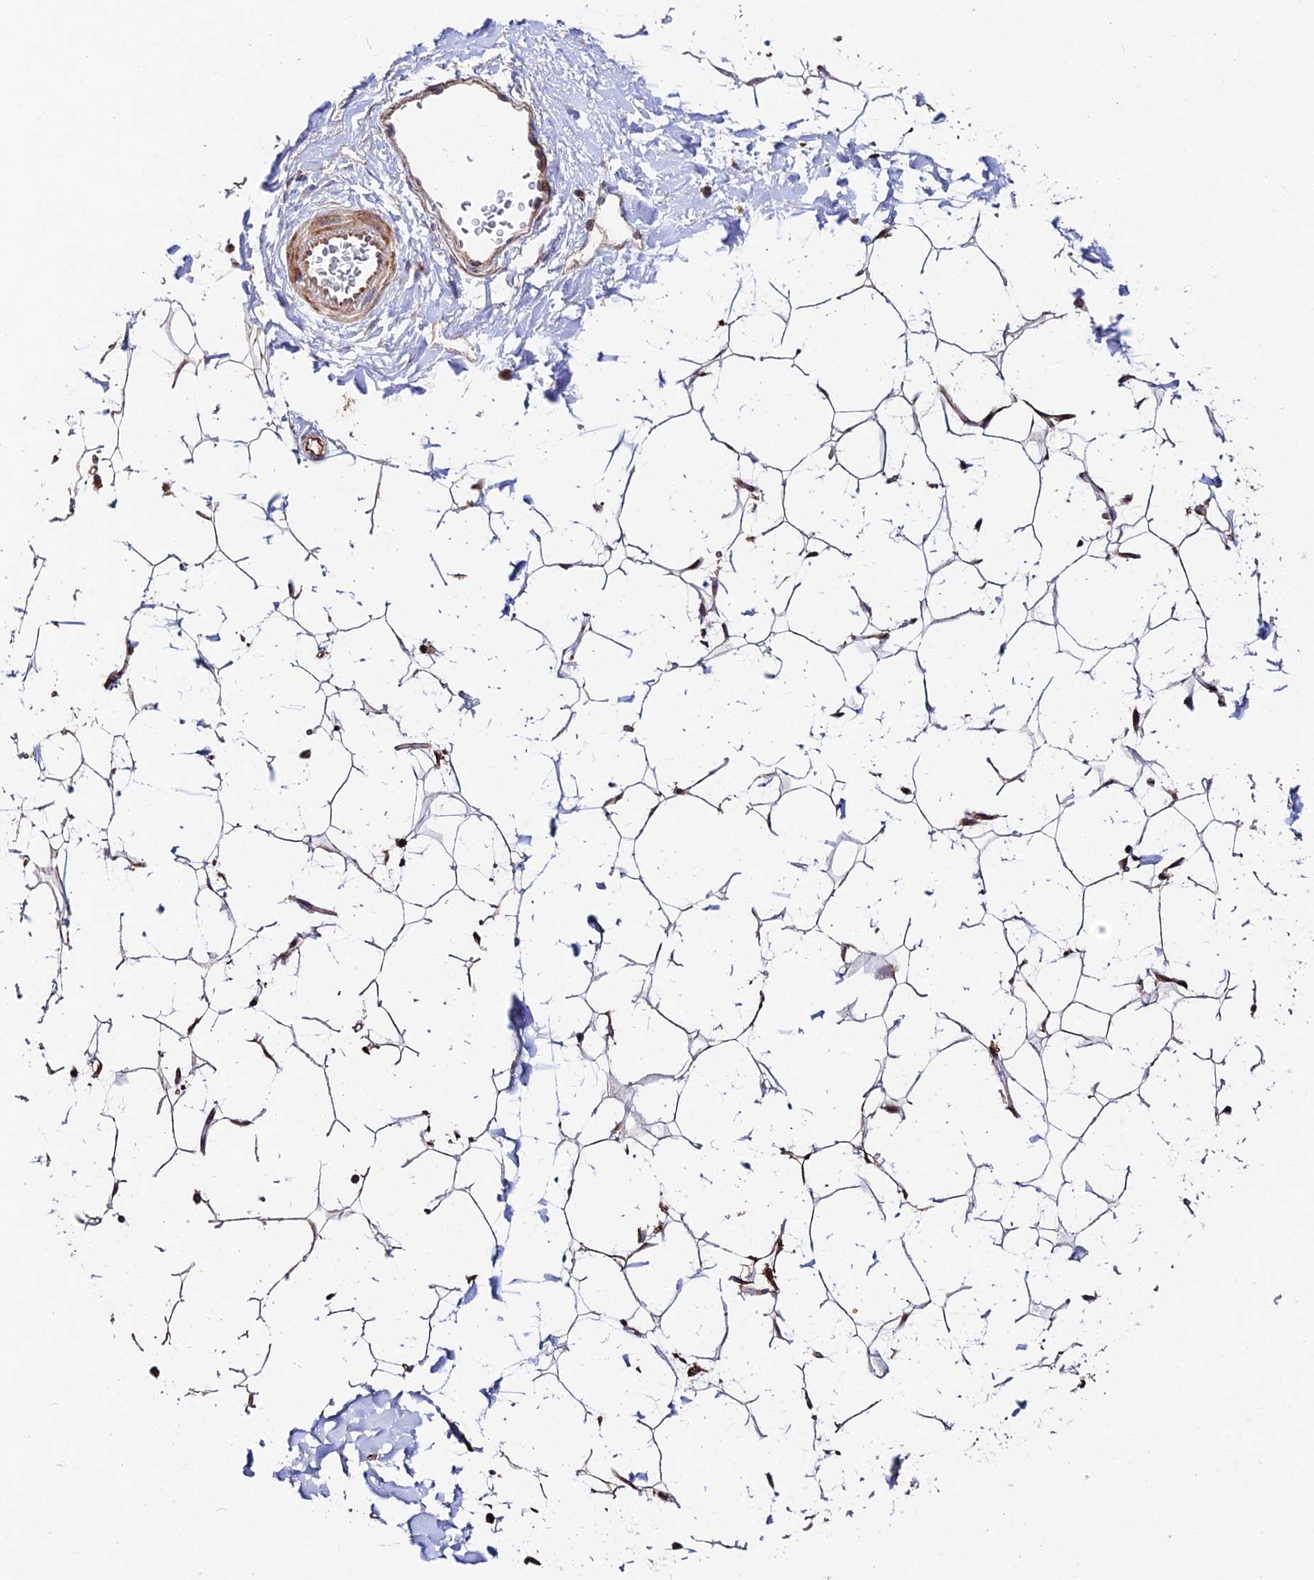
{"staining": {"intensity": "strong", "quantity": ">75%", "location": "cytoplasmic/membranous"}, "tissue": "adipose tissue", "cell_type": "Adipocytes", "image_type": "normal", "snomed": [{"axis": "morphology", "description": "Normal tissue, NOS"}, {"axis": "topography", "description": "Breast"}], "caption": "Immunohistochemistry histopathology image of normal adipose tissue stained for a protein (brown), which displays high levels of strong cytoplasmic/membranous expression in about >75% of adipocytes.", "gene": "ACTR5", "patient": {"sex": "female", "age": 26}}